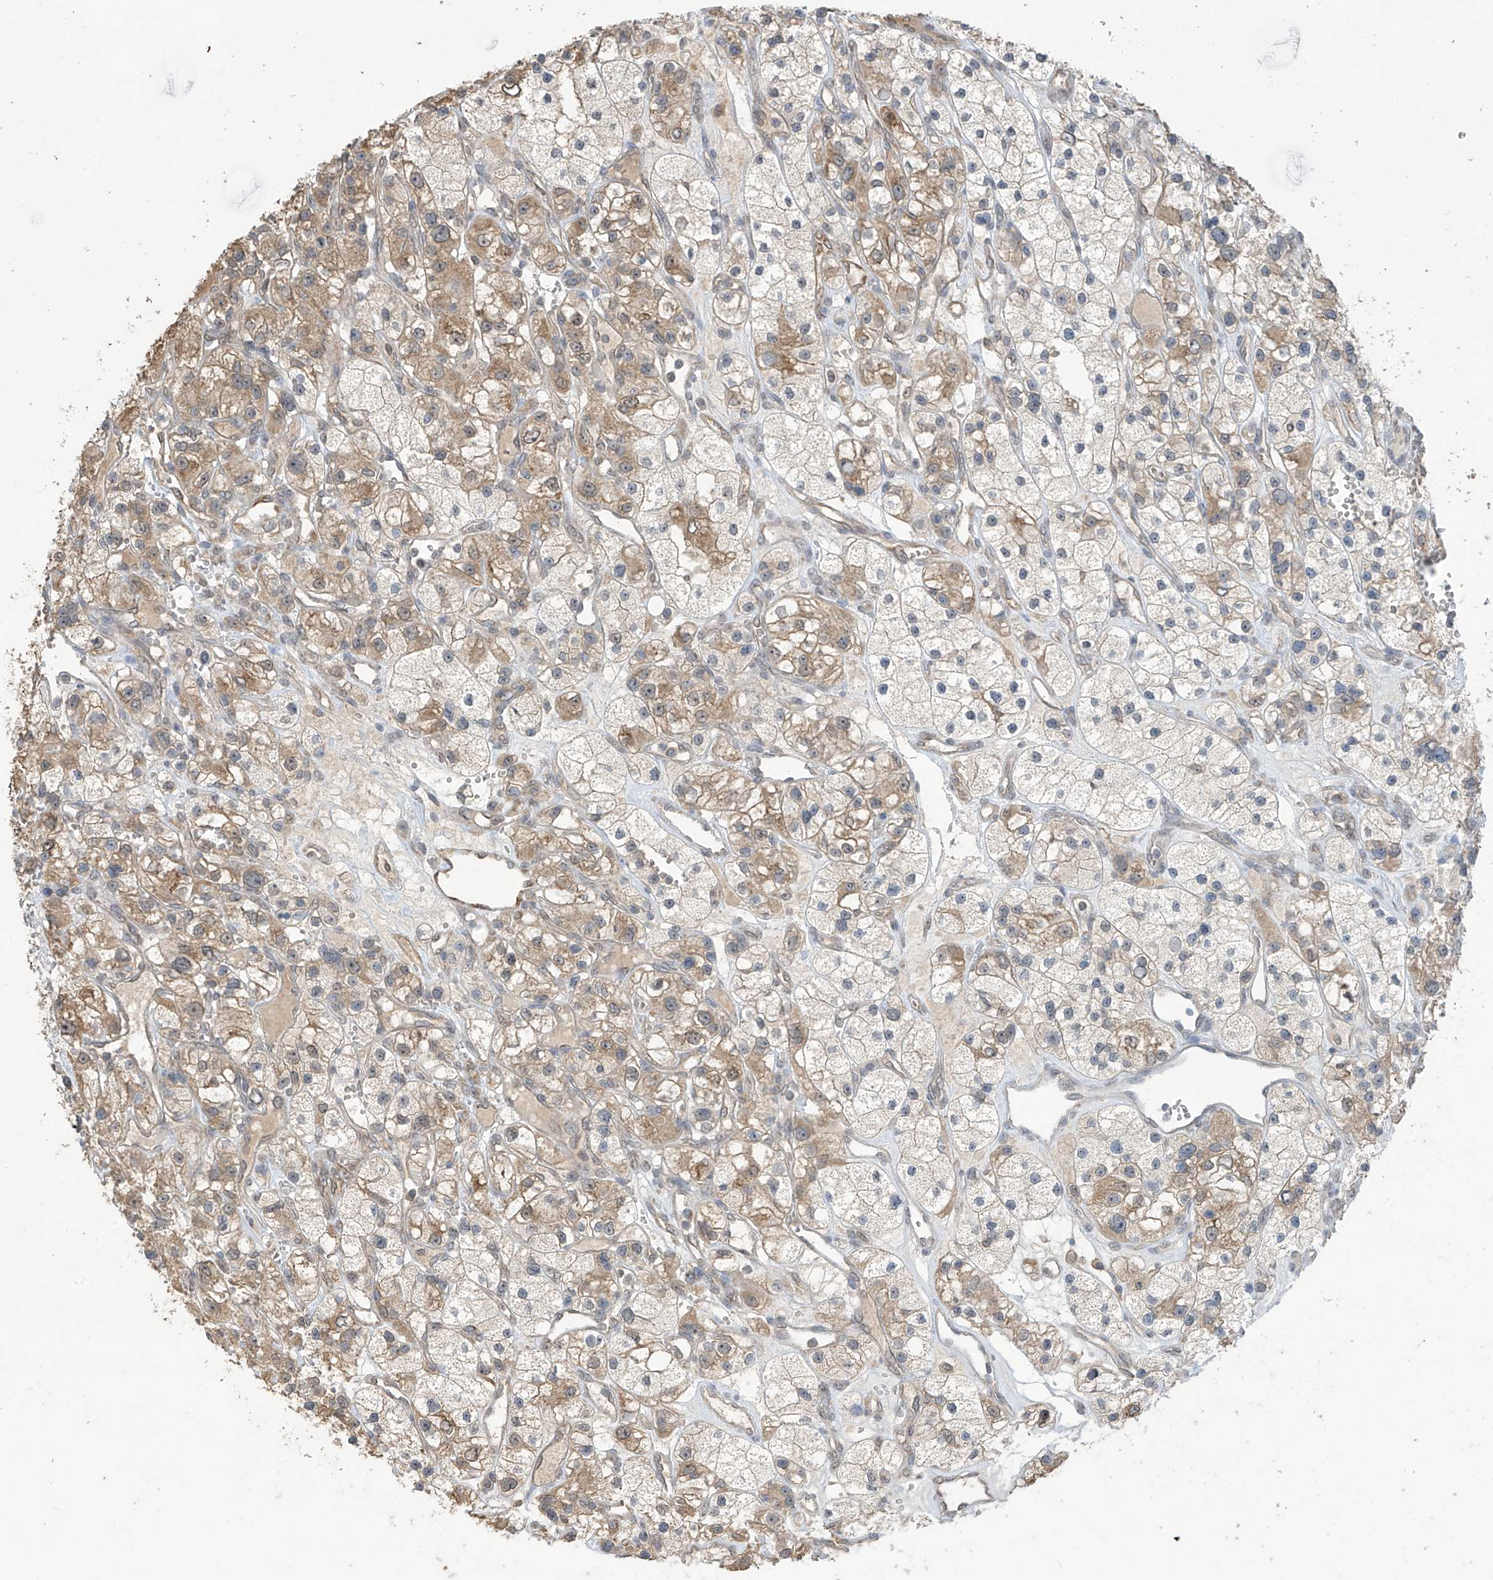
{"staining": {"intensity": "moderate", "quantity": ">75%", "location": "cytoplasmic/membranous"}, "tissue": "renal cancer", "cell_type": "Tumor cells", "image_type": "cancer", "snomed": [{"axis": "morphology", "description": "Adenocarcinoma, NOS"}, {"axis": "topography", "description": "Kidney"}], "caption": "Tumor cells display medium levels of moderate cytoplasmic/membranous positivity in approximately >75% of cells in human renal cancer (adenocarcinoma). The protein of interest is shown in brown color, while the nuclei are stained blue.", "gene": "KIAA1522", "patient": {"sex": "female", "age": 57}}